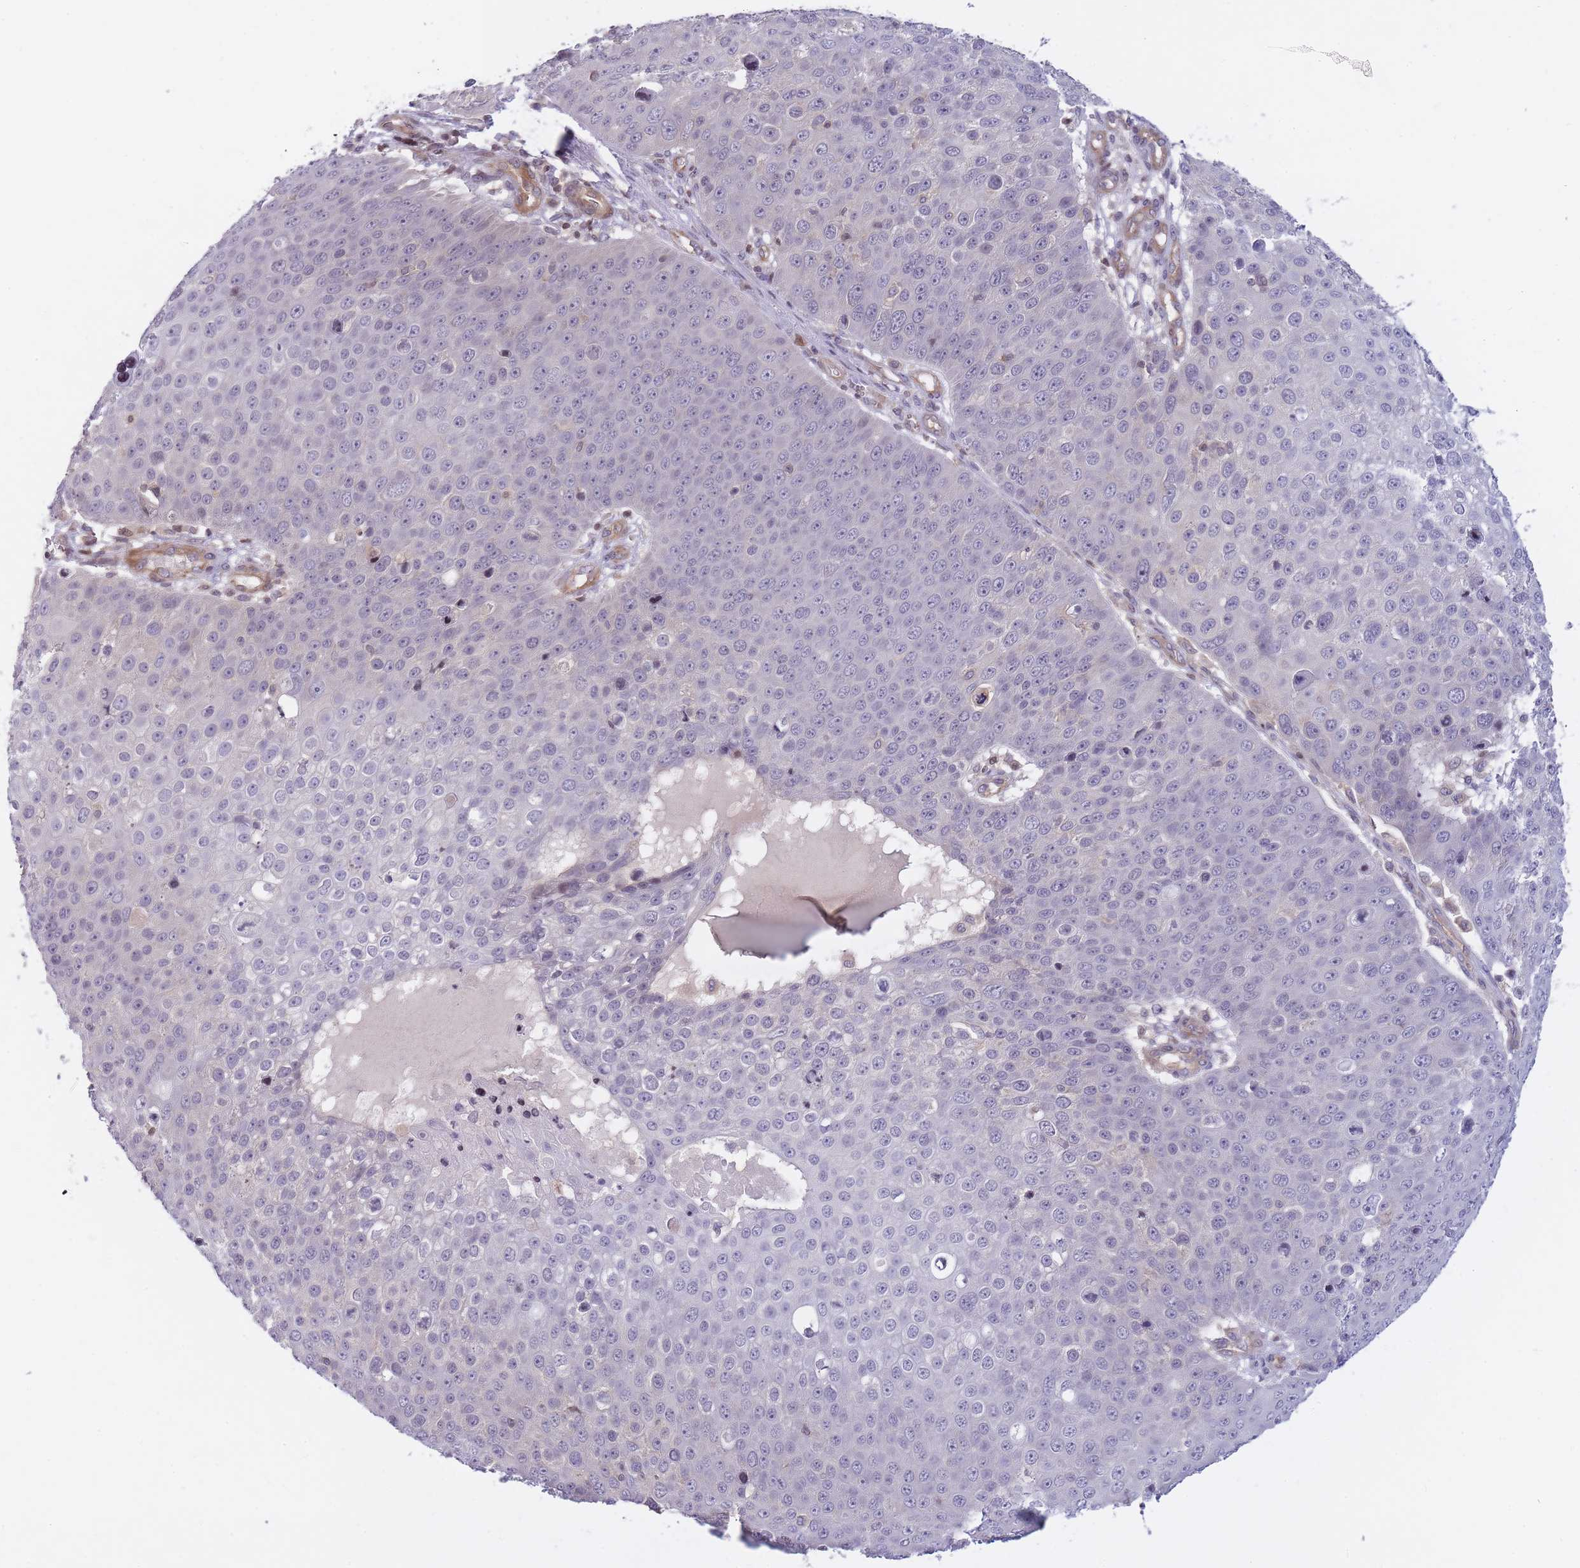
{"staining": {"intensity": "negative", "quantity": "none", "location": "none"}, "tissue": "skin cancer", "cell_type": "Tumor cells", "image_type": "cancer", "snomed": [{"axis": "morphology", "description": "Squamous cell carcinoma, NOS"}, {"axis": "topography", "description": "Skin"}], "caption": "Tumor cells show no significant protein staining in skin squamous cell carcinoma. (DAB immunohistochemistry visualized using brightfield microscopy, high magnification).", "gene": "SLC35F5", "patient": {"sex": "male", "age": 71}}